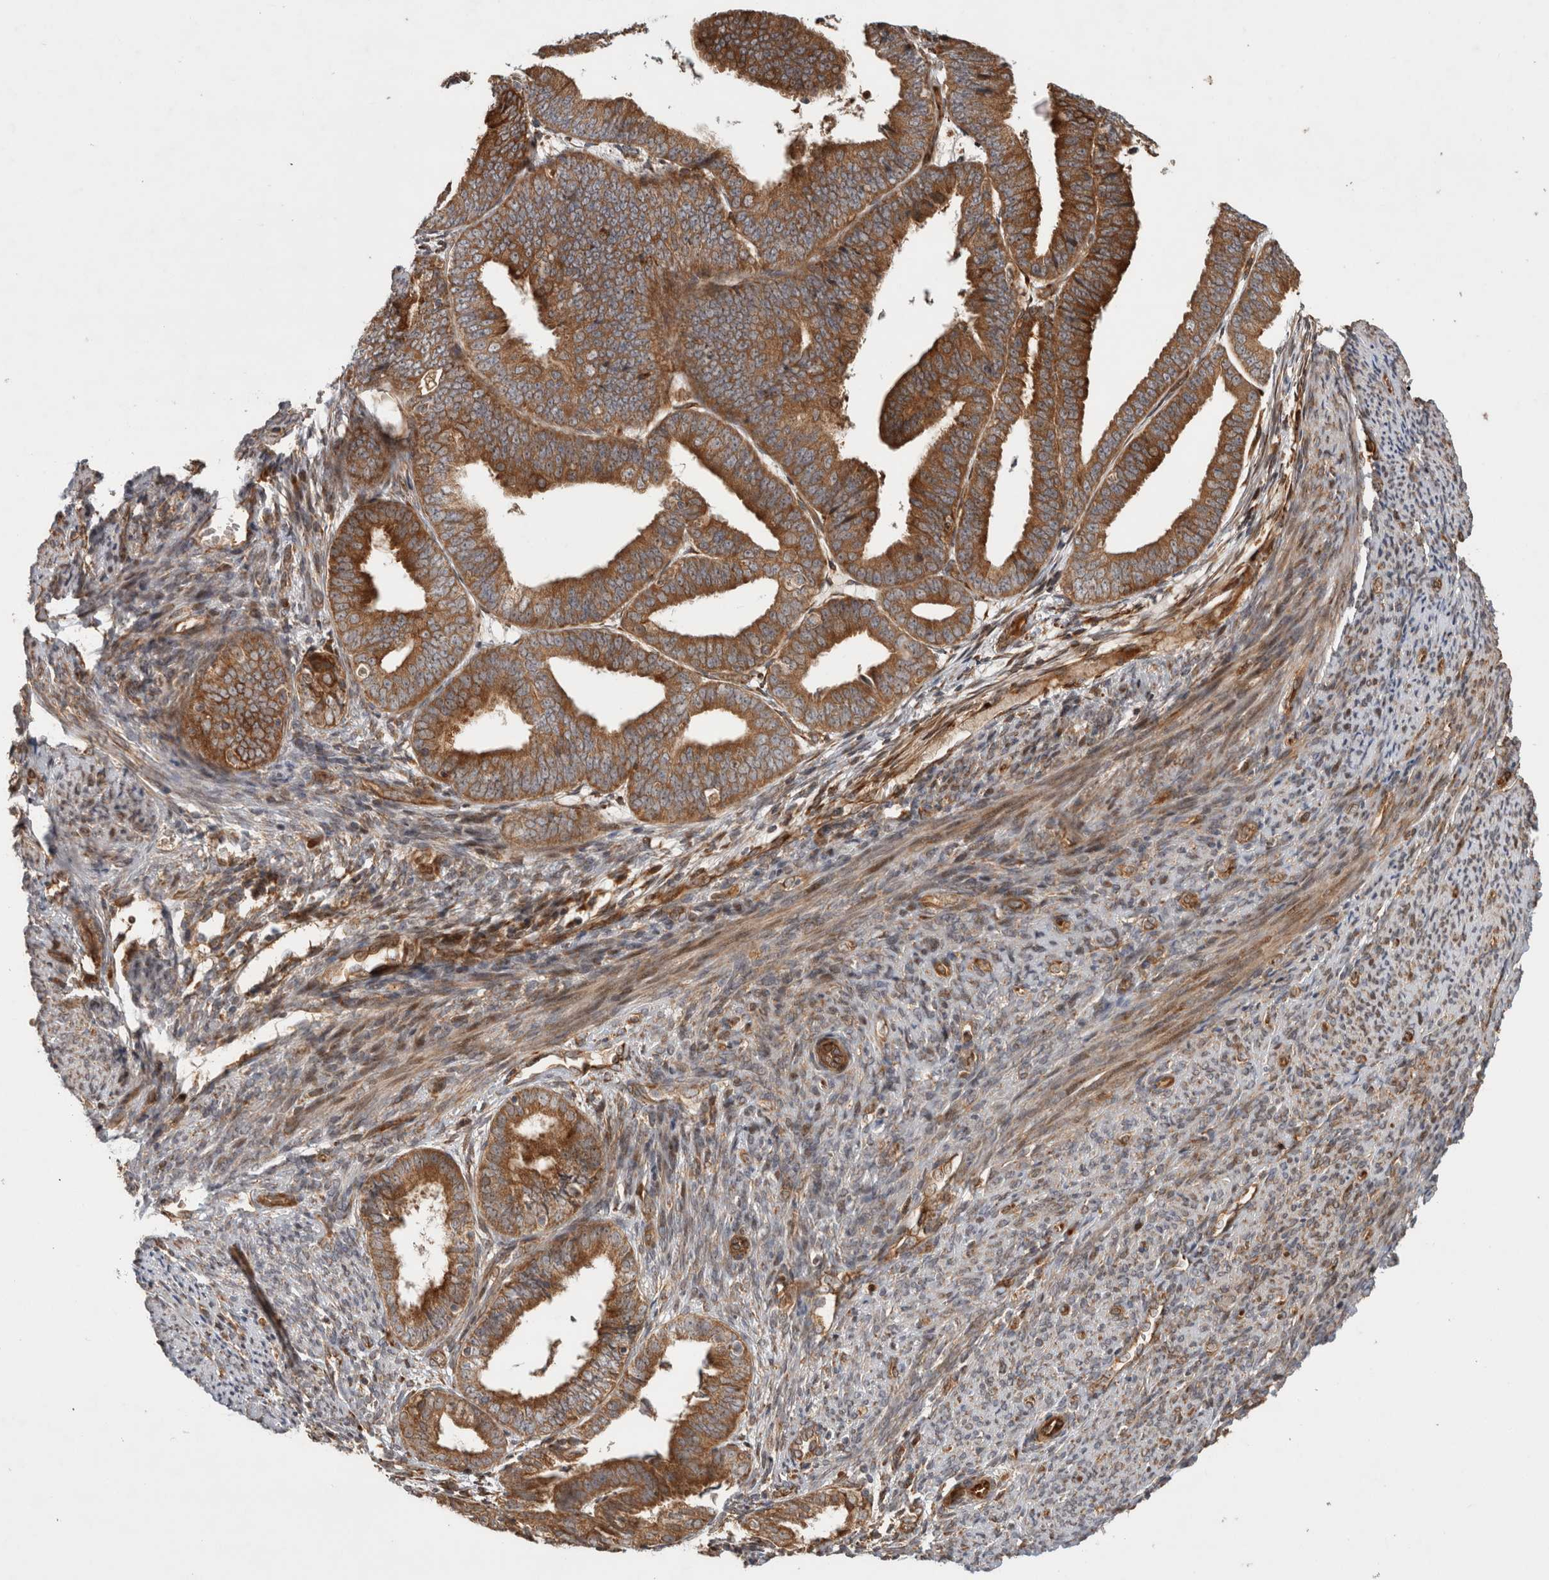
{"staining": {"intensity": "strong", "quantity": ">75%", "location": "cytoplasmic/membranous"}, "tissue": "endometrial cancer", "cell_type": "Tumor cells", "image_type": "cancer", "snomed": [{"axis": "morphology", "description": "Adenocarcinoma, NOS"}, {"axis": "topography", "description": "Endometrium"}], "caption": "IHC image of human endometrial cancer stained for a protein (brown), which demonstrates high levels of strong cytoplasmic/membranous staining in about >75% of tumor cells.", "gene": "TUBD1", "patient": {"sex": "female", "age": 63}}